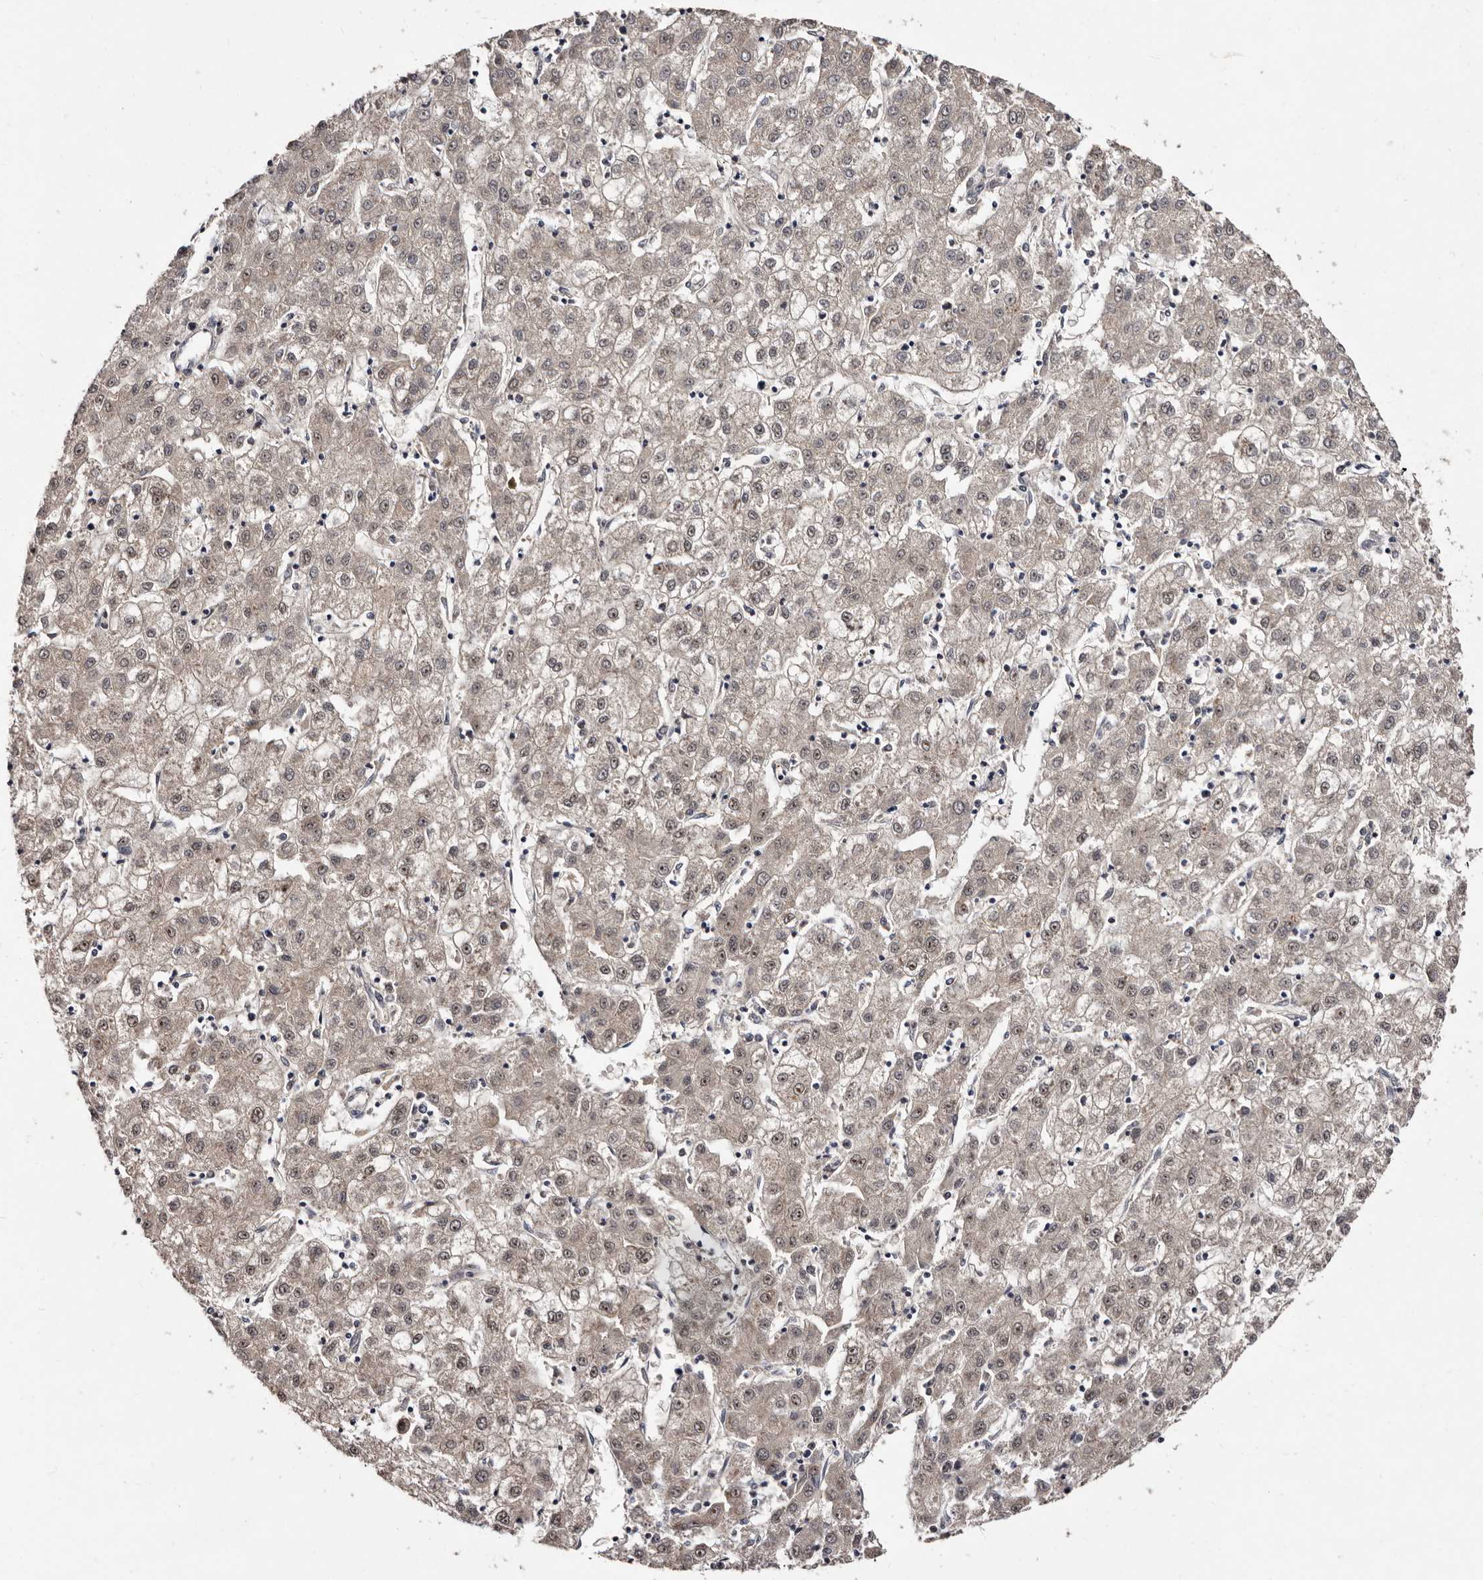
{"staining": {"intensity": "weak", "quantity": "<25%", "location": "cytoplasmic/membranous,nuclear"}, "tissue": "liver cancer", "cell_type": "Tumor cells", "image_type": "cancer", "snomed": [{"axis": "morphology", "description": "Carcinoma, Hepatocellular, NOS"}, {"axis": "topography", "description": "Liver"}], "caption": "Immunohistochemical staining of liver cancer shows no significant staining in tumor cells.", "gene": "LANCL2", "patient": {"sex": "male", "age": 72}}